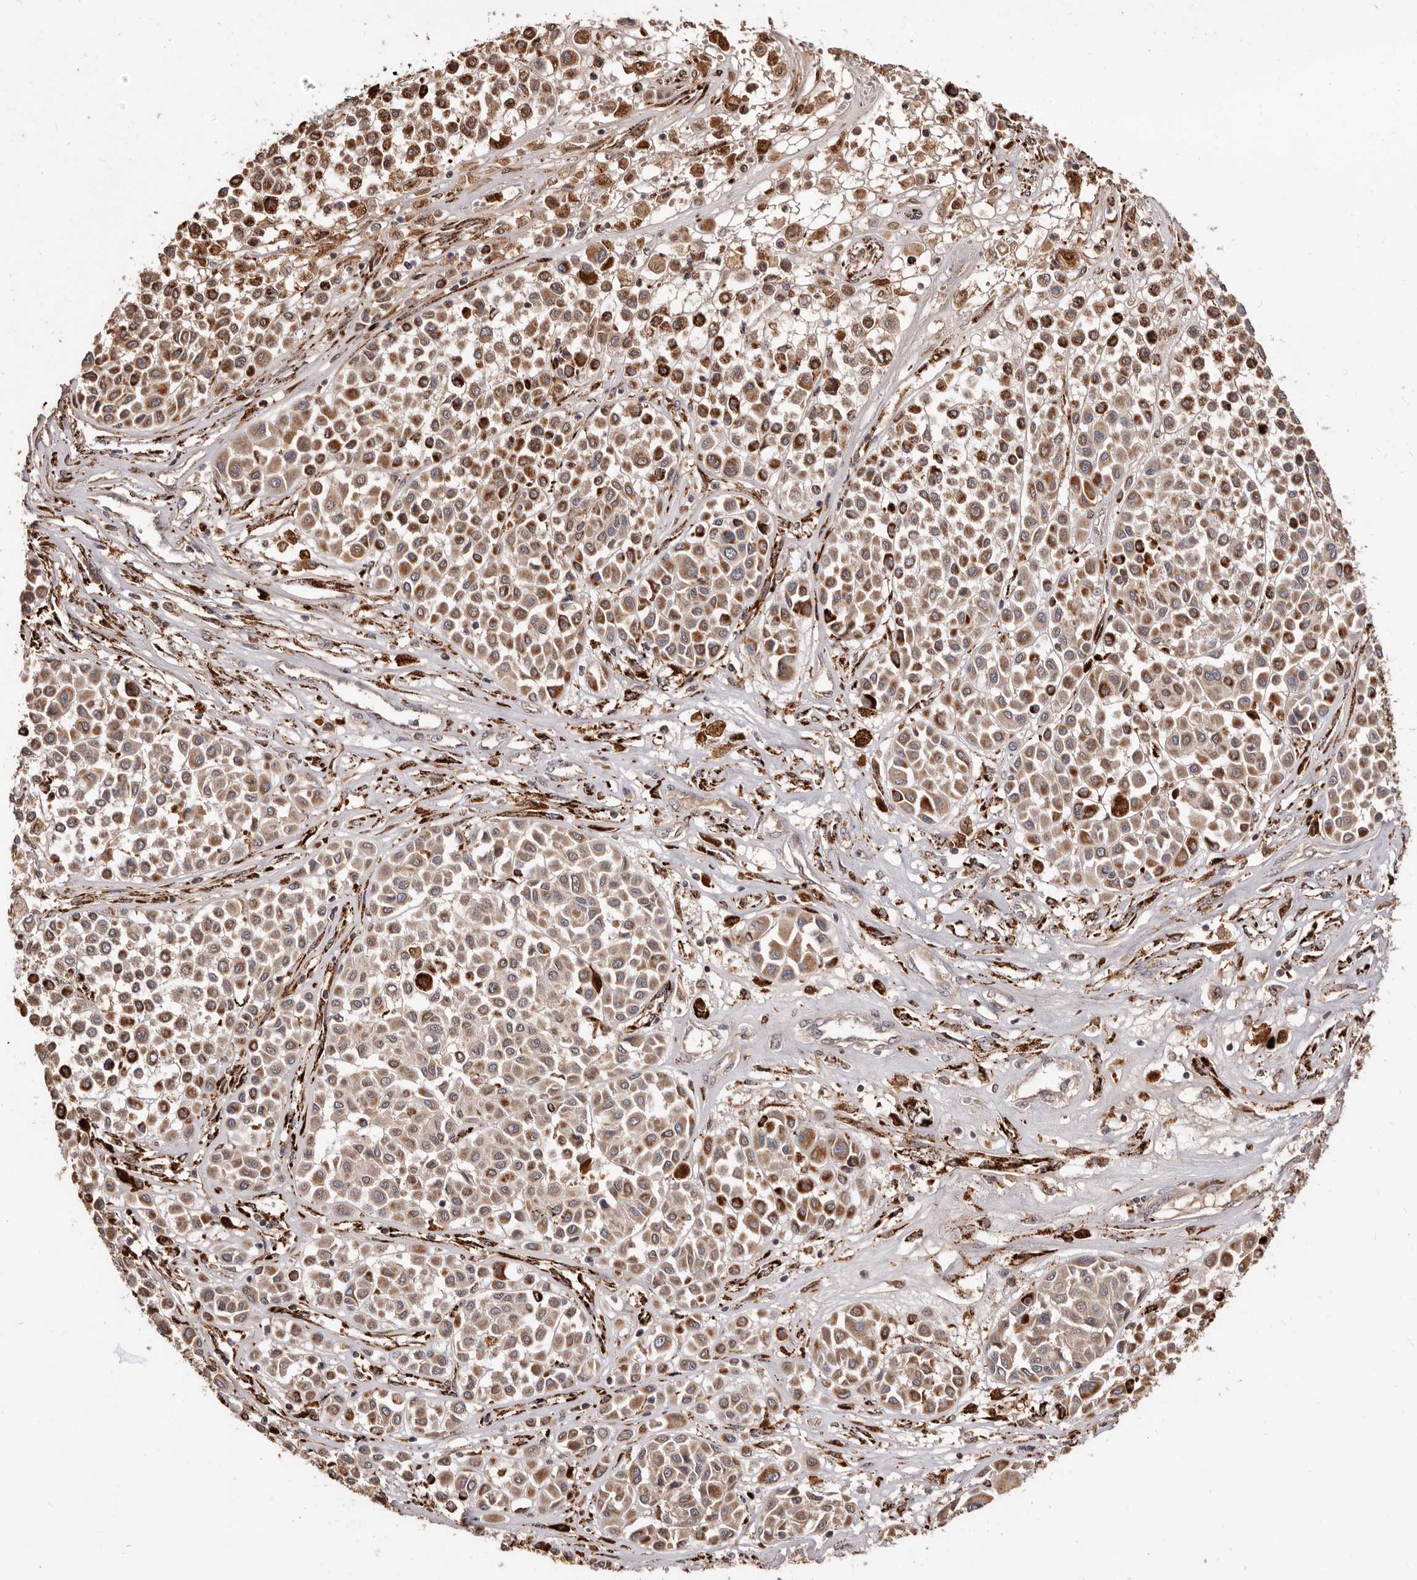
{"staining": {"intensity": "moderate", "quantity": ">75%", "location": "cytoplasmic/membranous"}, "tissue": "melanoma", "cell_type": "Tumor cells", "image_type": "cancer", "snomed": [{"axis": "morphology", "description": "Malignant melanoma, Metastatic site"}, {"axis": "topography", "description": "Soft tissue"}], "caption": "Protein analysis of malignant melanoma (metastatic site) tissue displays moderate cytoplasmic/membranous expression in approximately >75% of tumor cells.", "gene": "AKAP7", "patient": {"sex": "male", "age": 41}}